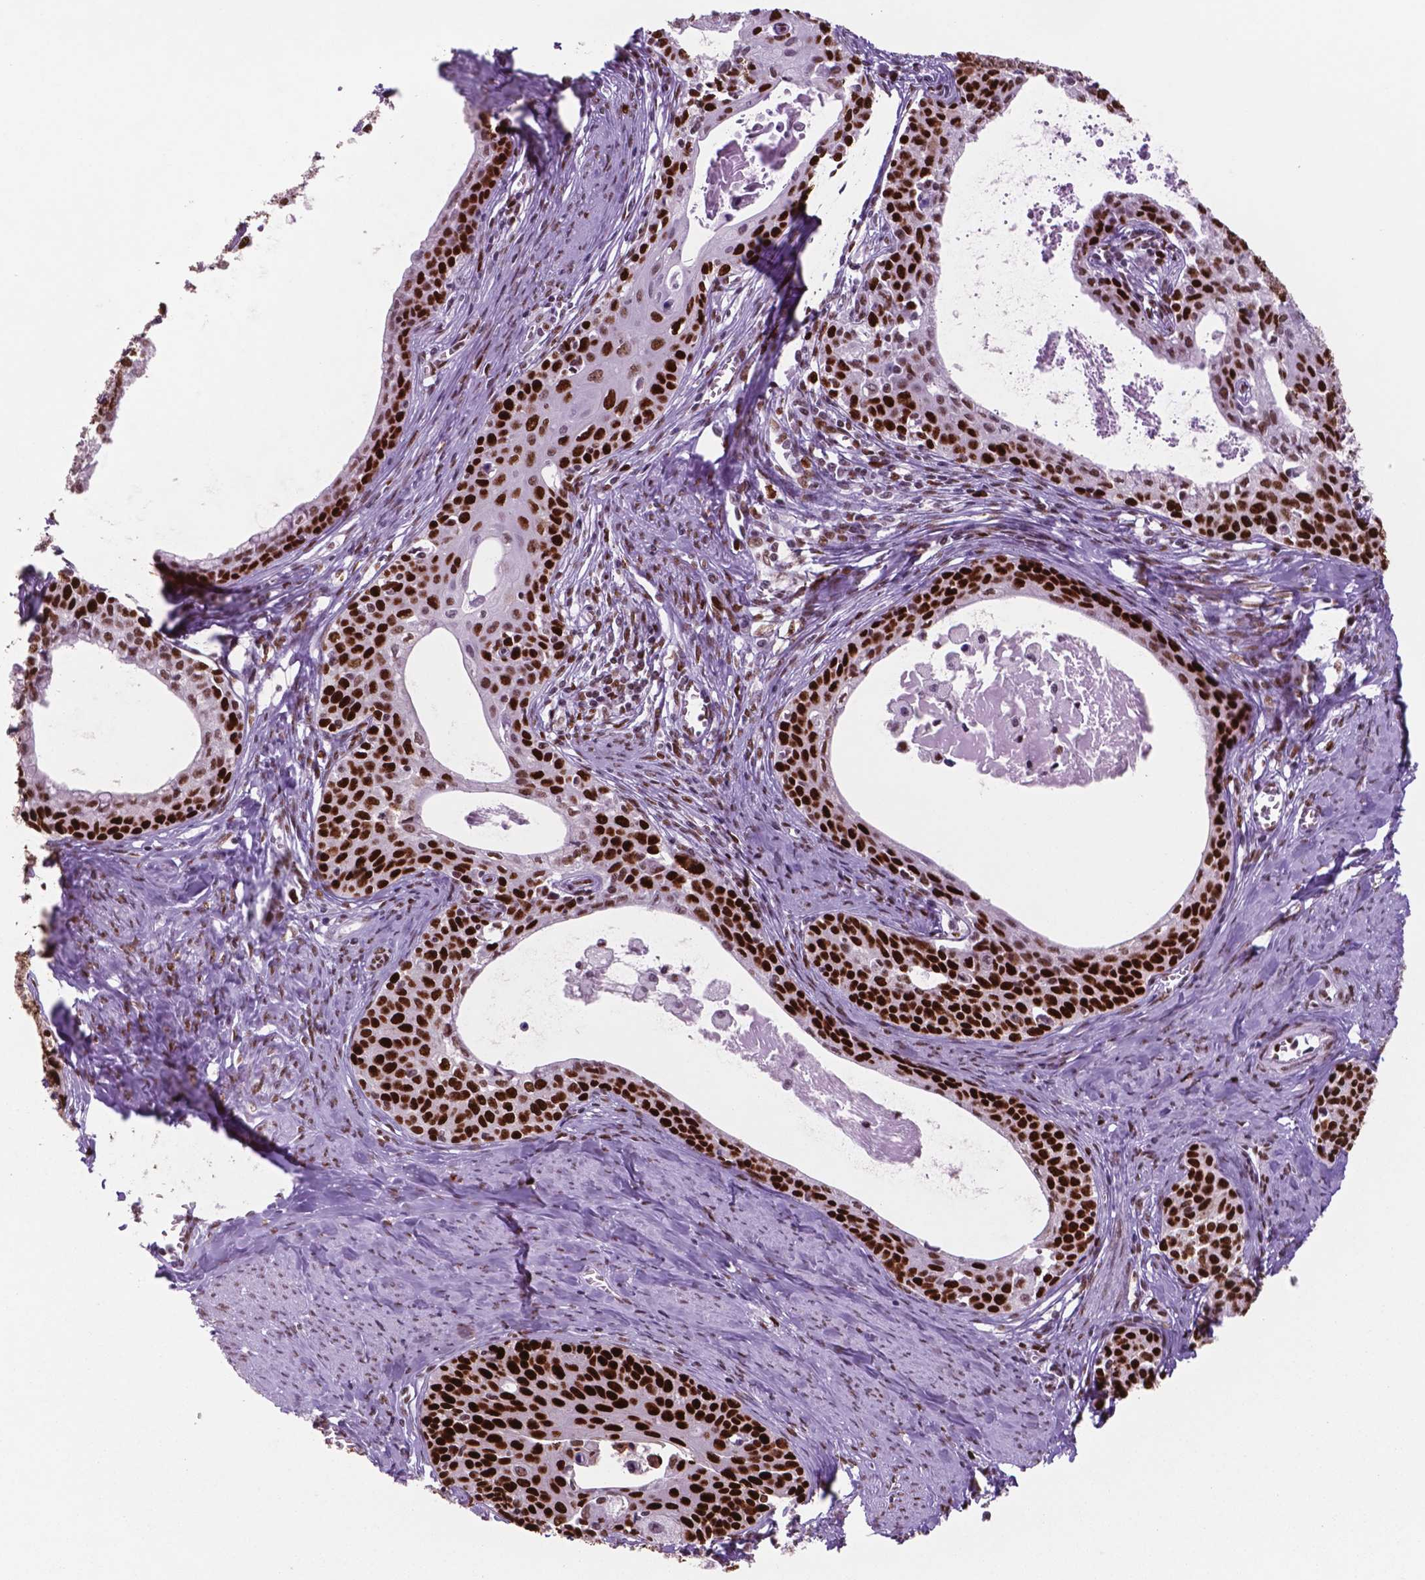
{"staining": {"intensity": "strong", "quantity": ">75%", "location": "nuclear"}, "tissue": "cervical cancer", "cell_type": "Tumor cells", "image_type": "cancer", "snomed": [{"axis": "morphology", "description": "Squamous cell carcinoma, NOS"}, {"axis": "morphology", "description": "Adenocarcinoma, NOS"}, {"axis": "topography", "description": "Cervix"}], "caption": "Tumor cells show high levels of strong nuclear positivity in approximately >75% of cells in adenocarcinoma (cervical). (brown staining indicates protein expression, while blue staining denotes nuclei).", "gene": "MSH6", "patient": {"sex": "female", "age": 52}}